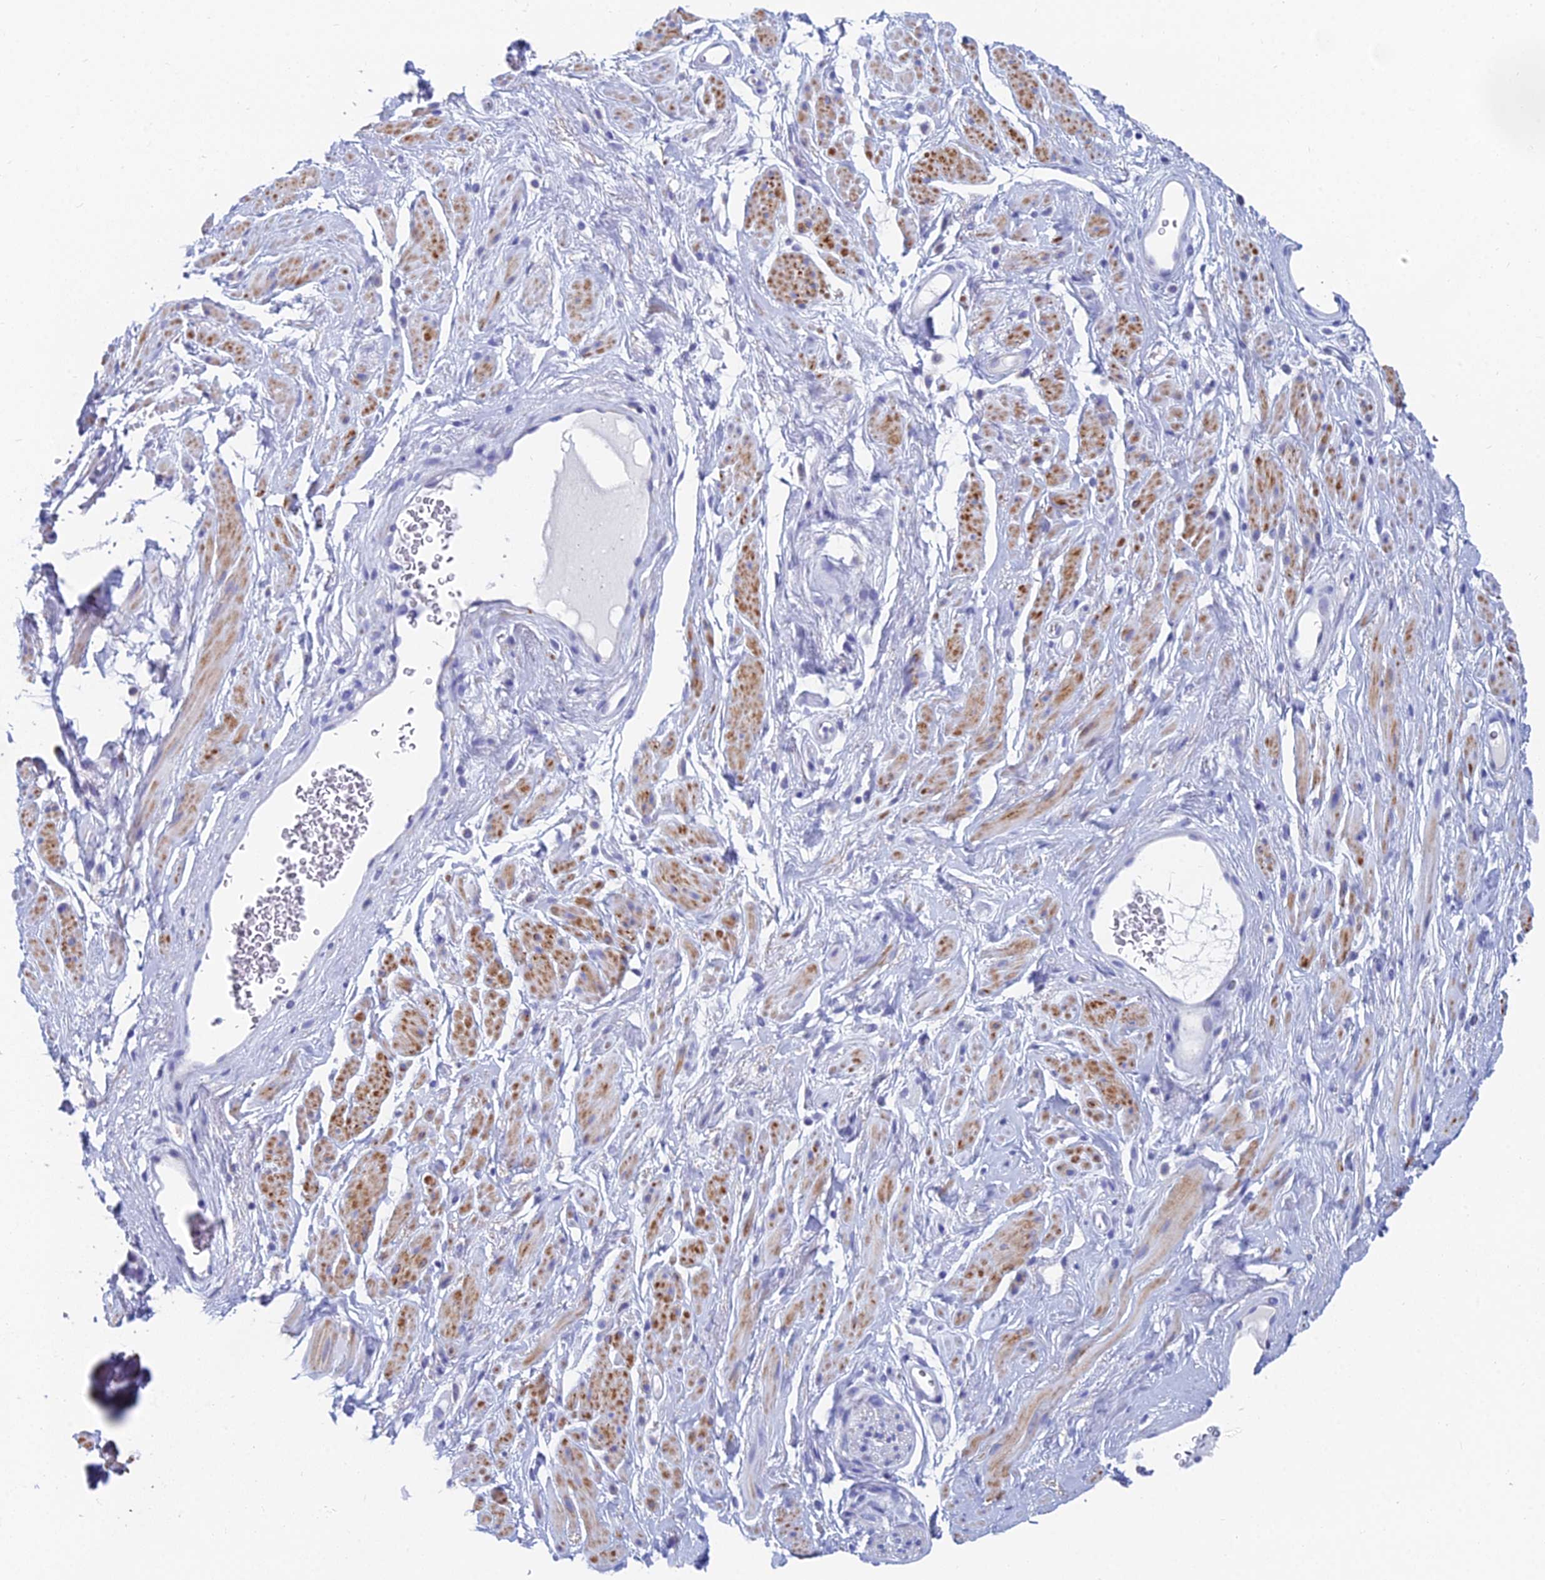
{"staining": {"intensity": "negative", "quantity": "none", "location": "none"}, "tissue": "soft tissue", "cell_type": "Fibroblasts", "image_type": "normal", "snomed": [{"axis": "morphology", "description": "Normal tissue, NOS"}, {"axis": "morphology", "description": "Adenocarcinoma, NOS"}, {"axis": "topography", "description": "Rectum"}, {"axis": "topography", "description": "Vagina"}, {"axis": "topography", "description": "Peripheral nerve tissue"}], "caption": "A photomicrograph of soft tissue stained for a protein exhibits no brown staining in fibroblasts. (DAB (3,3'-diaminobenzidine) immunohistochemistry (IHC) with hematoxylin counter stain).", "gene": "ACSM1", "patient": {"sex": "female", "age": 71}}